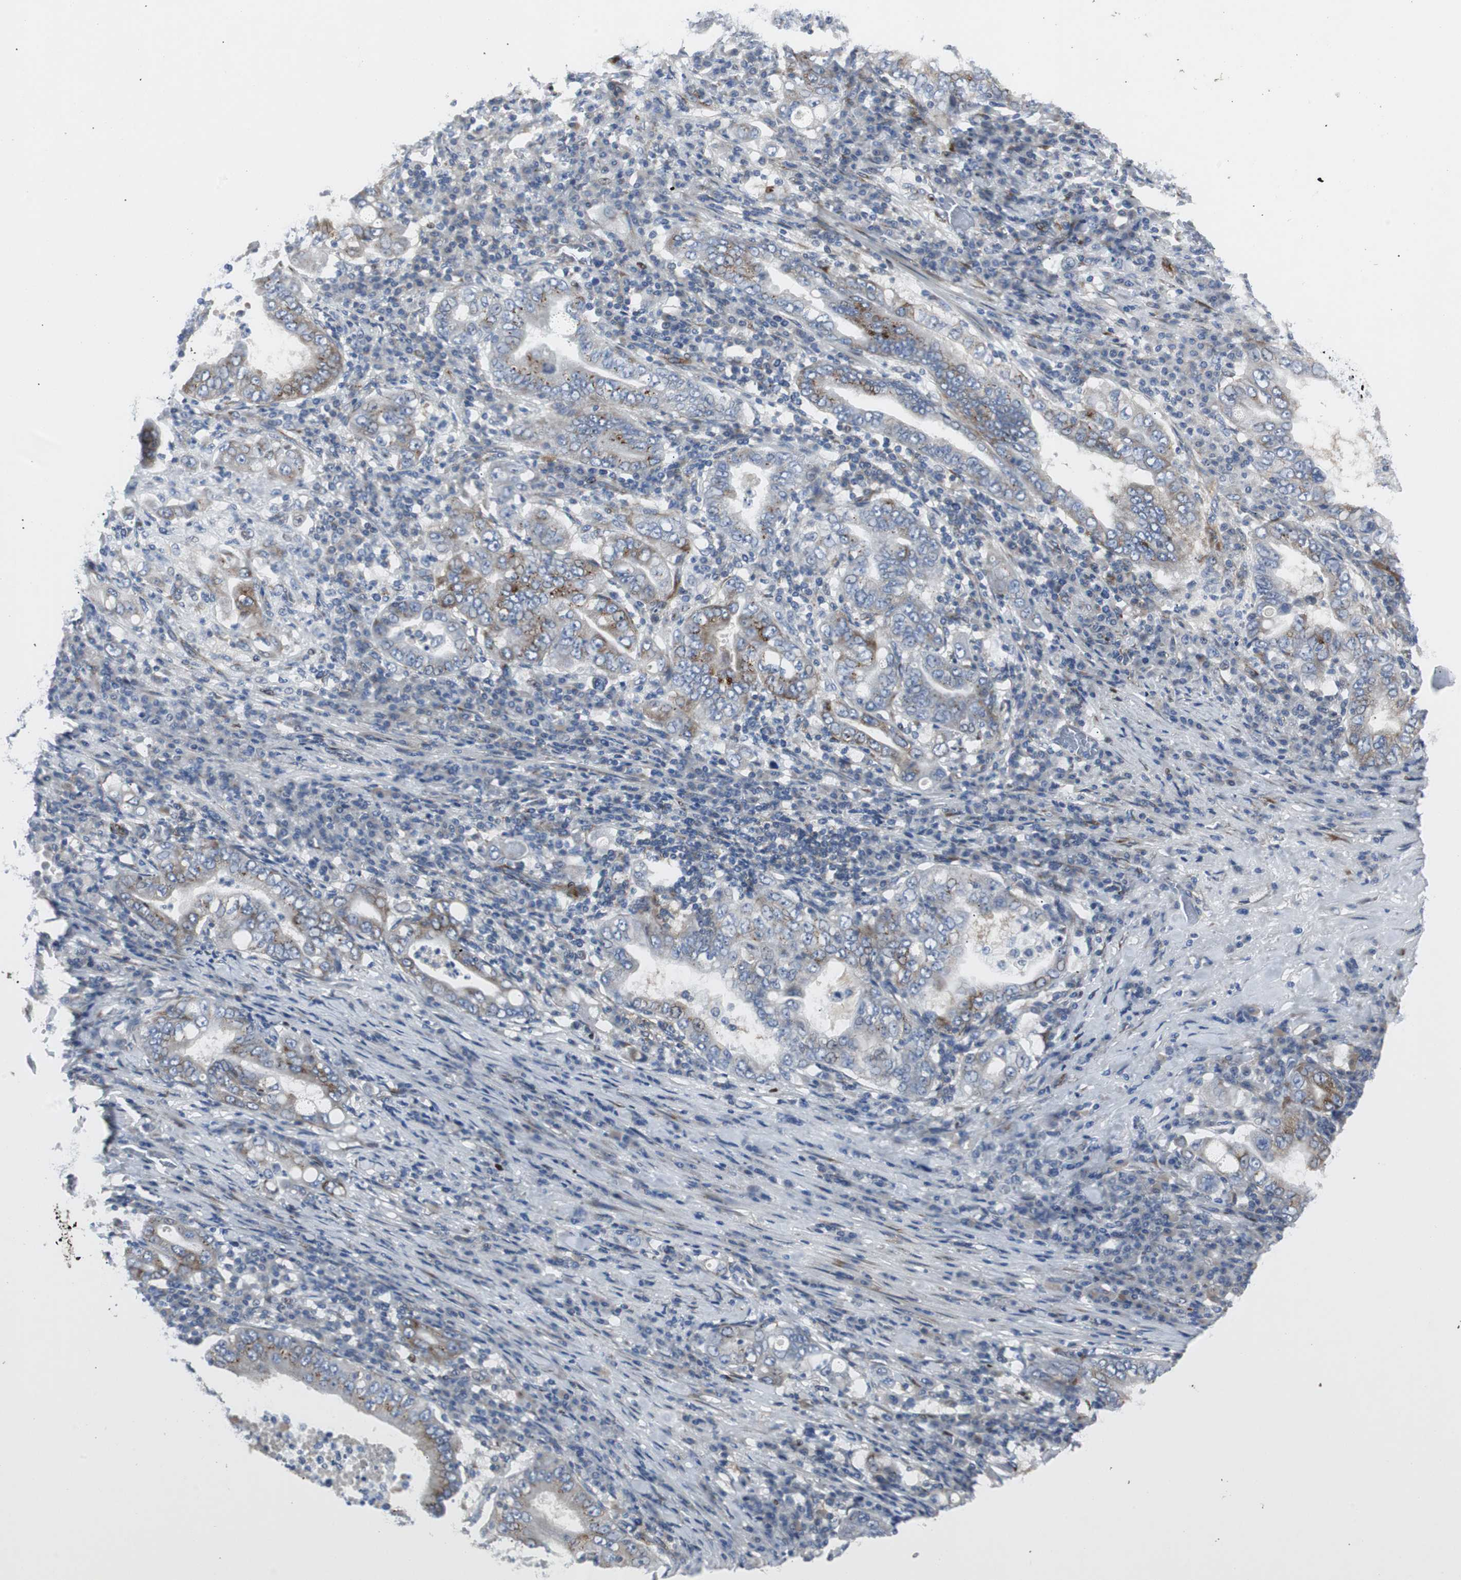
{"staining": {"intensity": "moderate", "quantity": "25%-75%", "location": "cytoplasmic/membranous"}, "tissue": "stomach cancer", "cell_type": "Tumor cells", "image_type": "cancer", "snomed": [{"axis": "morphology", "description": "Normal tissue, NOS"}, {"axis": "morphology", "description": "Adenocarcinoma, NOS"}, {"axis": "topography", "description": "Esophagus"}, {"axis": "topography", "description": "Stomach, upper"}, {"axis": "topography", "description": "Peripheral nerve tissue"}], "caption": "Immunohistochemistry (IHC) image of neoplastic tissue: stomach cancer (adenocarcinoma) stained using immunohistochemistry shows medium levels of moderate protein expression localized specifically in the cytoplasmic/membranous of tumor cells, appearing as a cytoplasmic/membranous brown color.", "gene": "BBC3", "patient": {"sex": "male", "age": 62}}